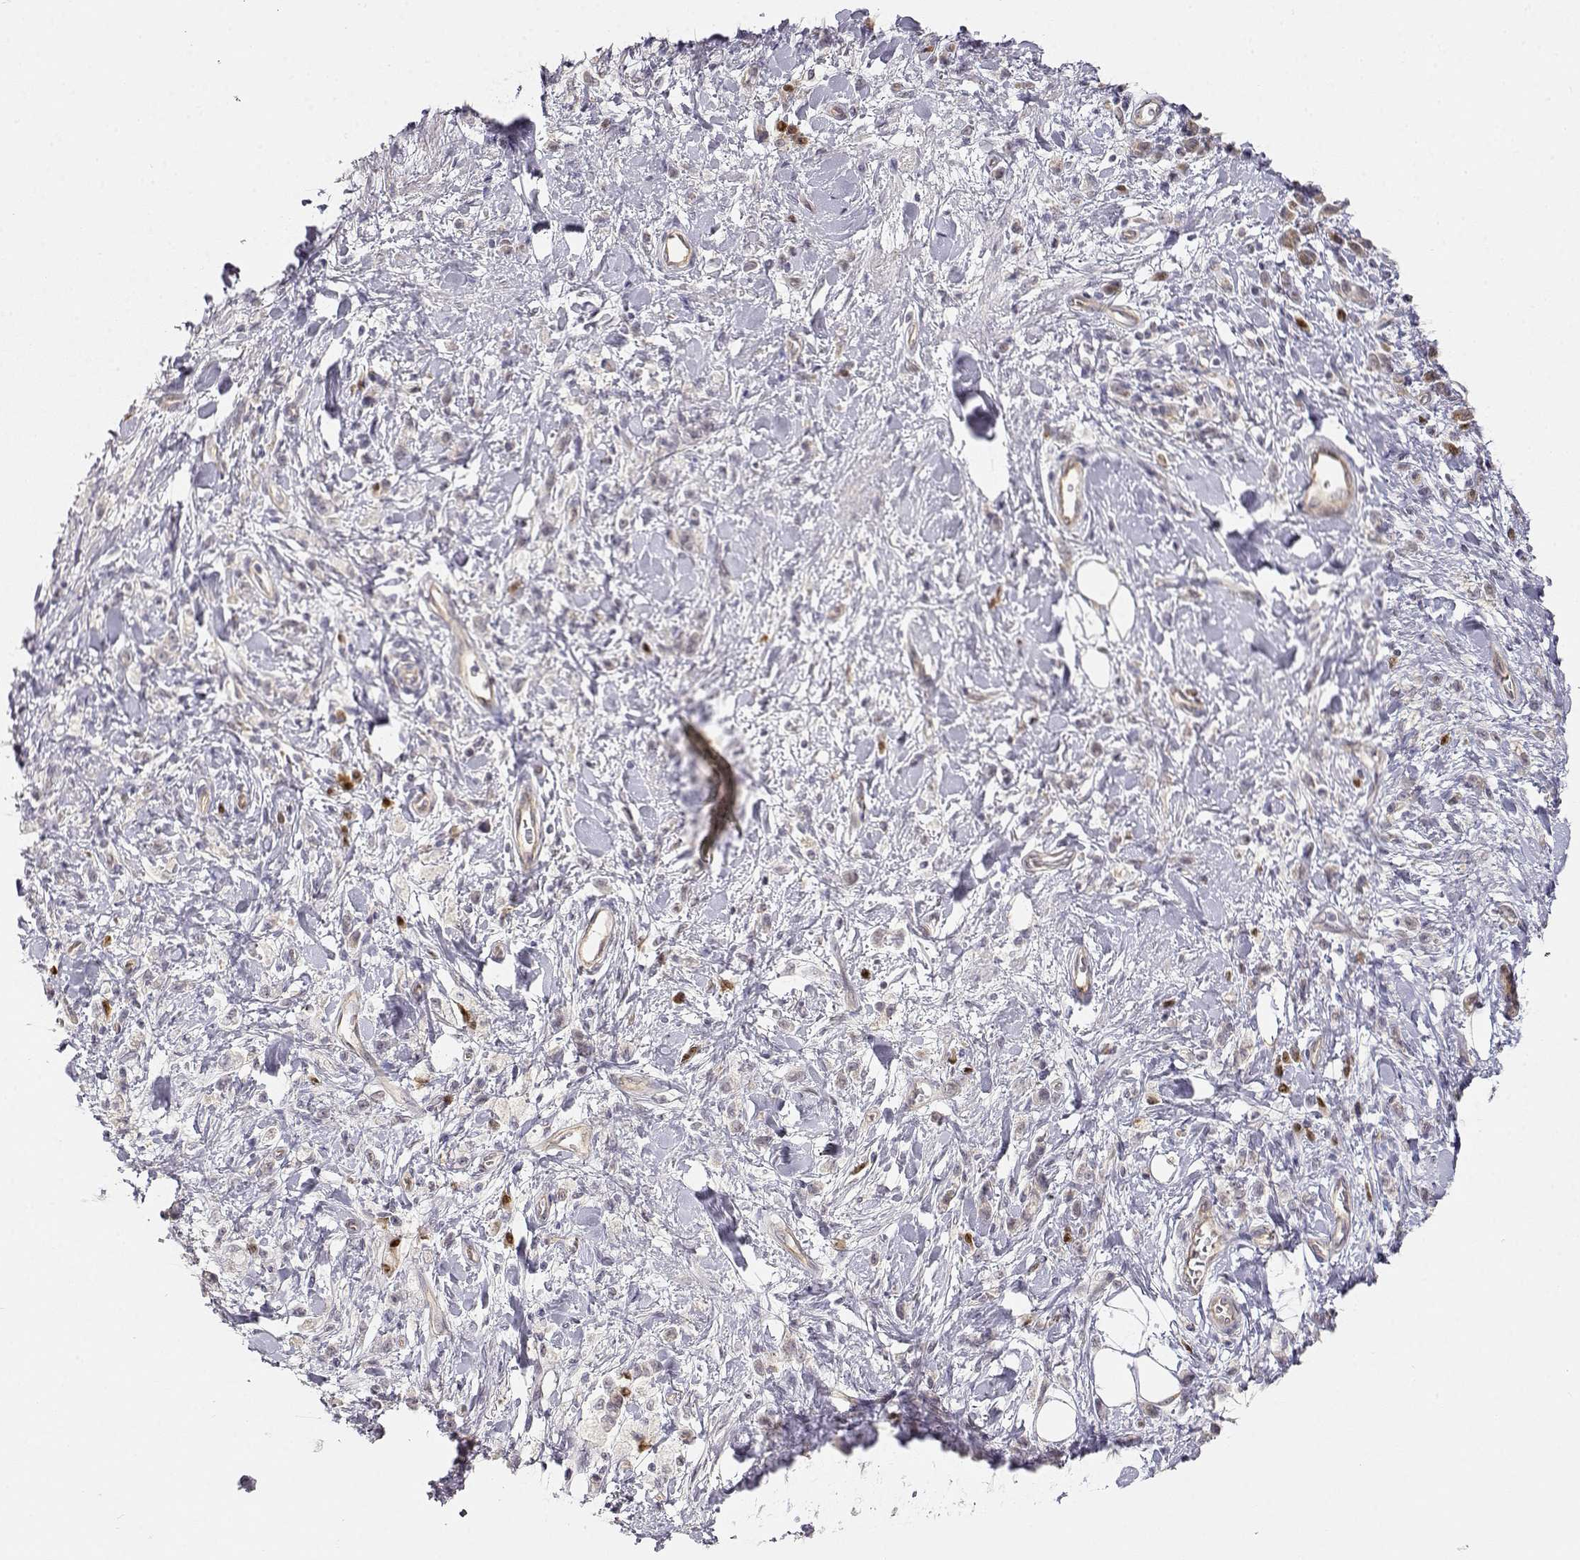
{"staining": {"intensity": "negative", "quantity": "none", "location": "none"}, "tissue": "stomach cancer", "cell_type": "Tumor cells", "image_type": "cancer", "snomed": [{"axis": "morphology", "description": "Adenocarcinoma, NOS"}, {"axis": "topography", "description": "Stomach"}], "caption": "Human stomach cancer (adenocarcinoma) stained for a protein using immunohistochemistry (IHC) shows no positivity in tumor cells.", "gene": "EAF2", "patient": {"sex": "male", "age": 77}}